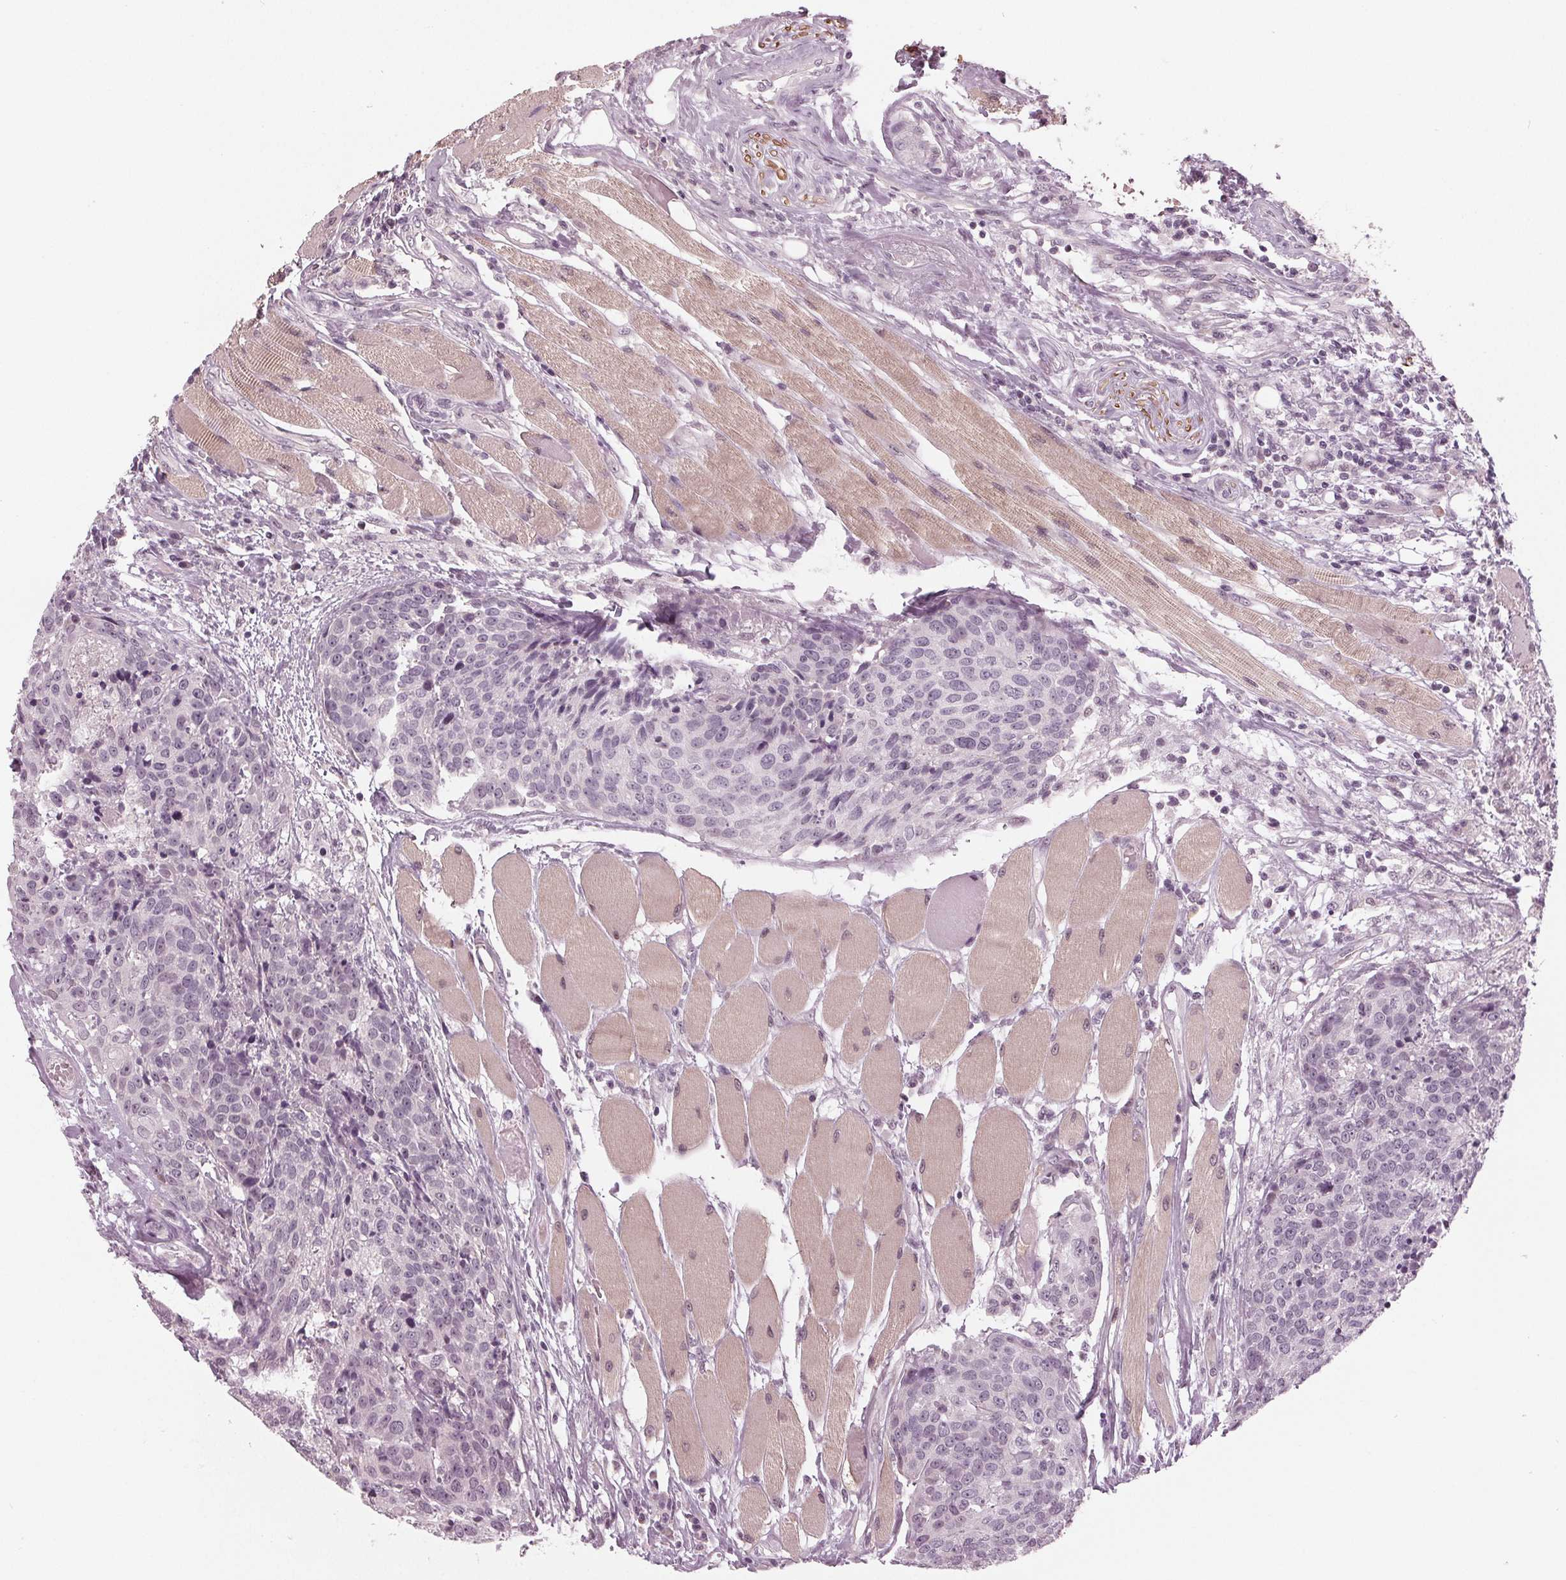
{"staining": {"intensity": "negative", "quantity": "none", "location": "none"}, "tissue": "head and neck cancer", "cell_type": "Tumor cells", "image_type": "cancer", "snomed": [{"axis": "morphology", "description": "Squamous cell carcinoma, NOS"}, {"axis": "topography", "description": "Oral tissue"}, {"axis": "topography", "description": "Head-Neck"}], "caption": "The histopathology image demonstrates no staining of tumor cells in squamous cell carcinoma (head and neck).", "gene": "ADPRHL1", "patient": {"sex": "male", "age": 64}}